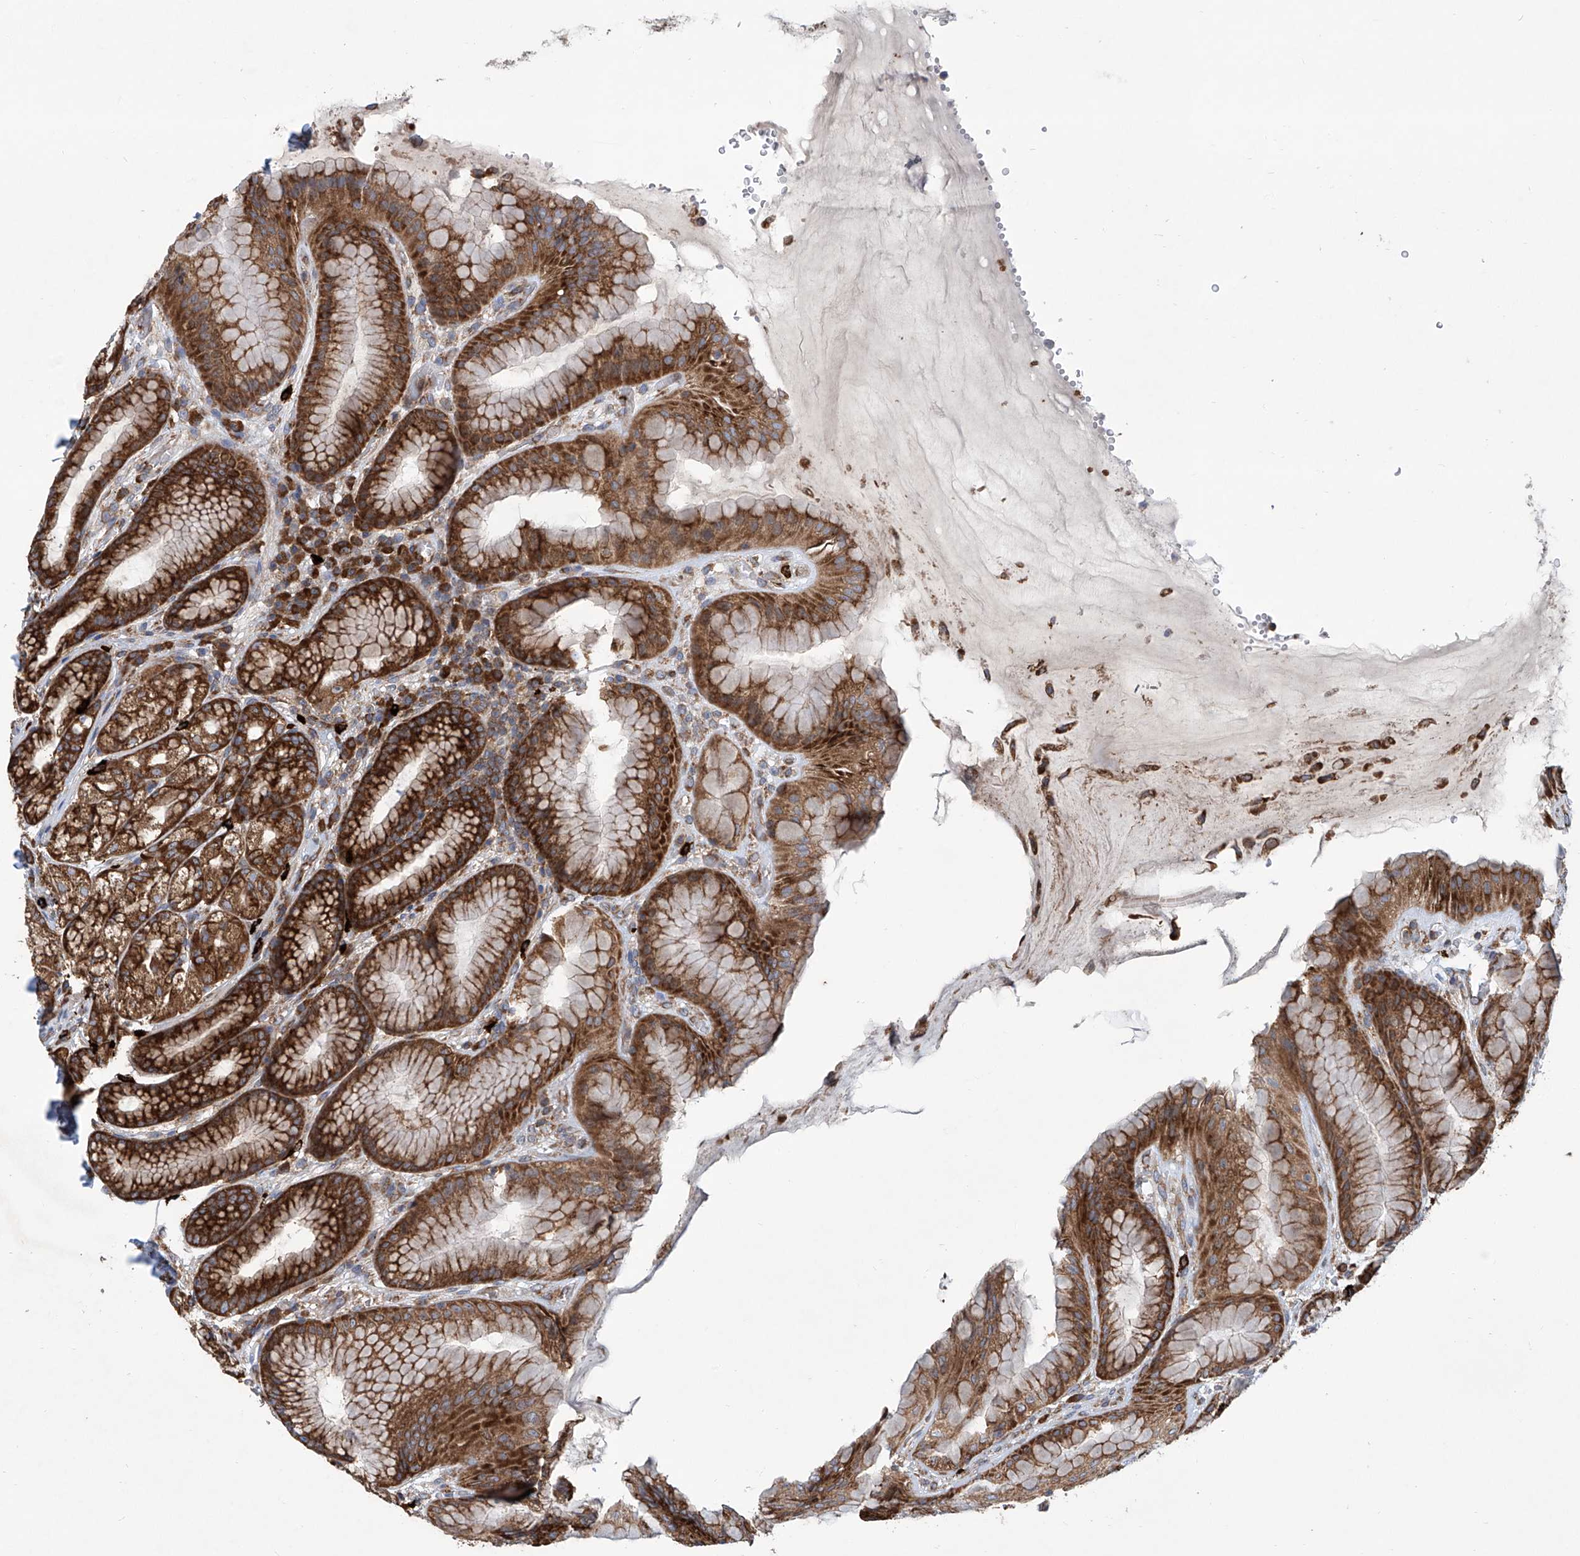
{"staining": {"intensity": "strong", "quantity": ">75%", "location": "cytoplasmic/membranous"}, "tissue": "stomach", "cell_type": "Glandular cells", "image_type": "normal", "snomed": [{"axis": "morphology", "description": "Normal tissue, NOS"}, {"axis": "topography", "description": "Stomach"}], "caption": "Stomach stained with IHC exhibits strong cytoplasmic/membranous expression in about >75% of glandular cells.", "gene": "SENP2", "patient": {"sex": "male", "age": 57}}